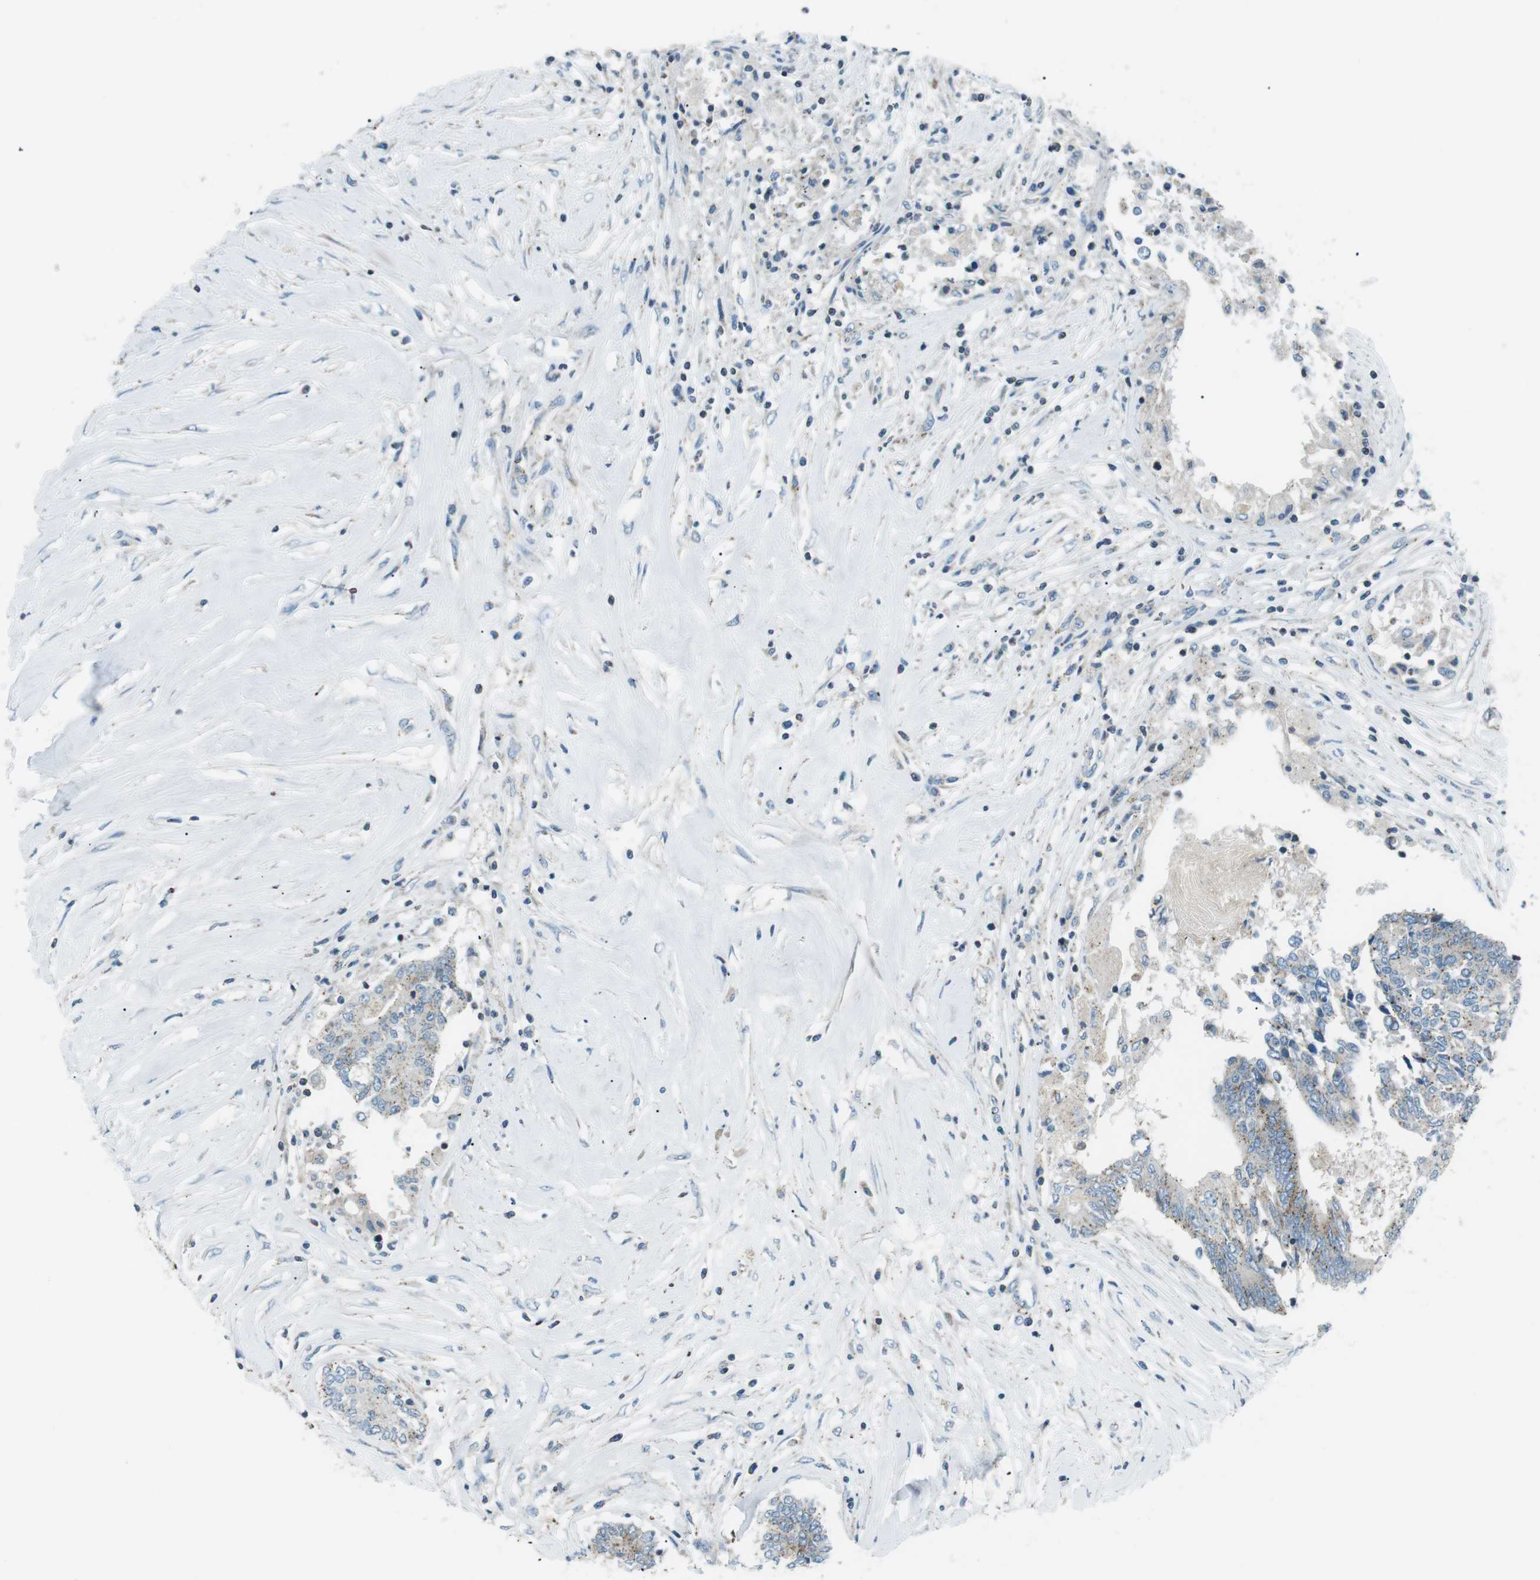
{"staining": {"intensity": "weak", "quantity": ">75%", "location": "cytoplasmic/membranous"}, "tissue": "colorectal cancer", "cell_type": "Tumor cells", "image_type": "cancer", "snomed": [{"axis": "morphology", "description": "Adenocarcinoma, NOS"}, {"axis": "topography", "description": "Rectum"}], "caption": "Protein analysis of colorectal cancer (adenocarcinoma) tissue shows weak cytoplasmic/membranous staining in about >75% of tumor cells.", "gene": "FAM3B", "patient": {"sex": "male", "age": 63}}